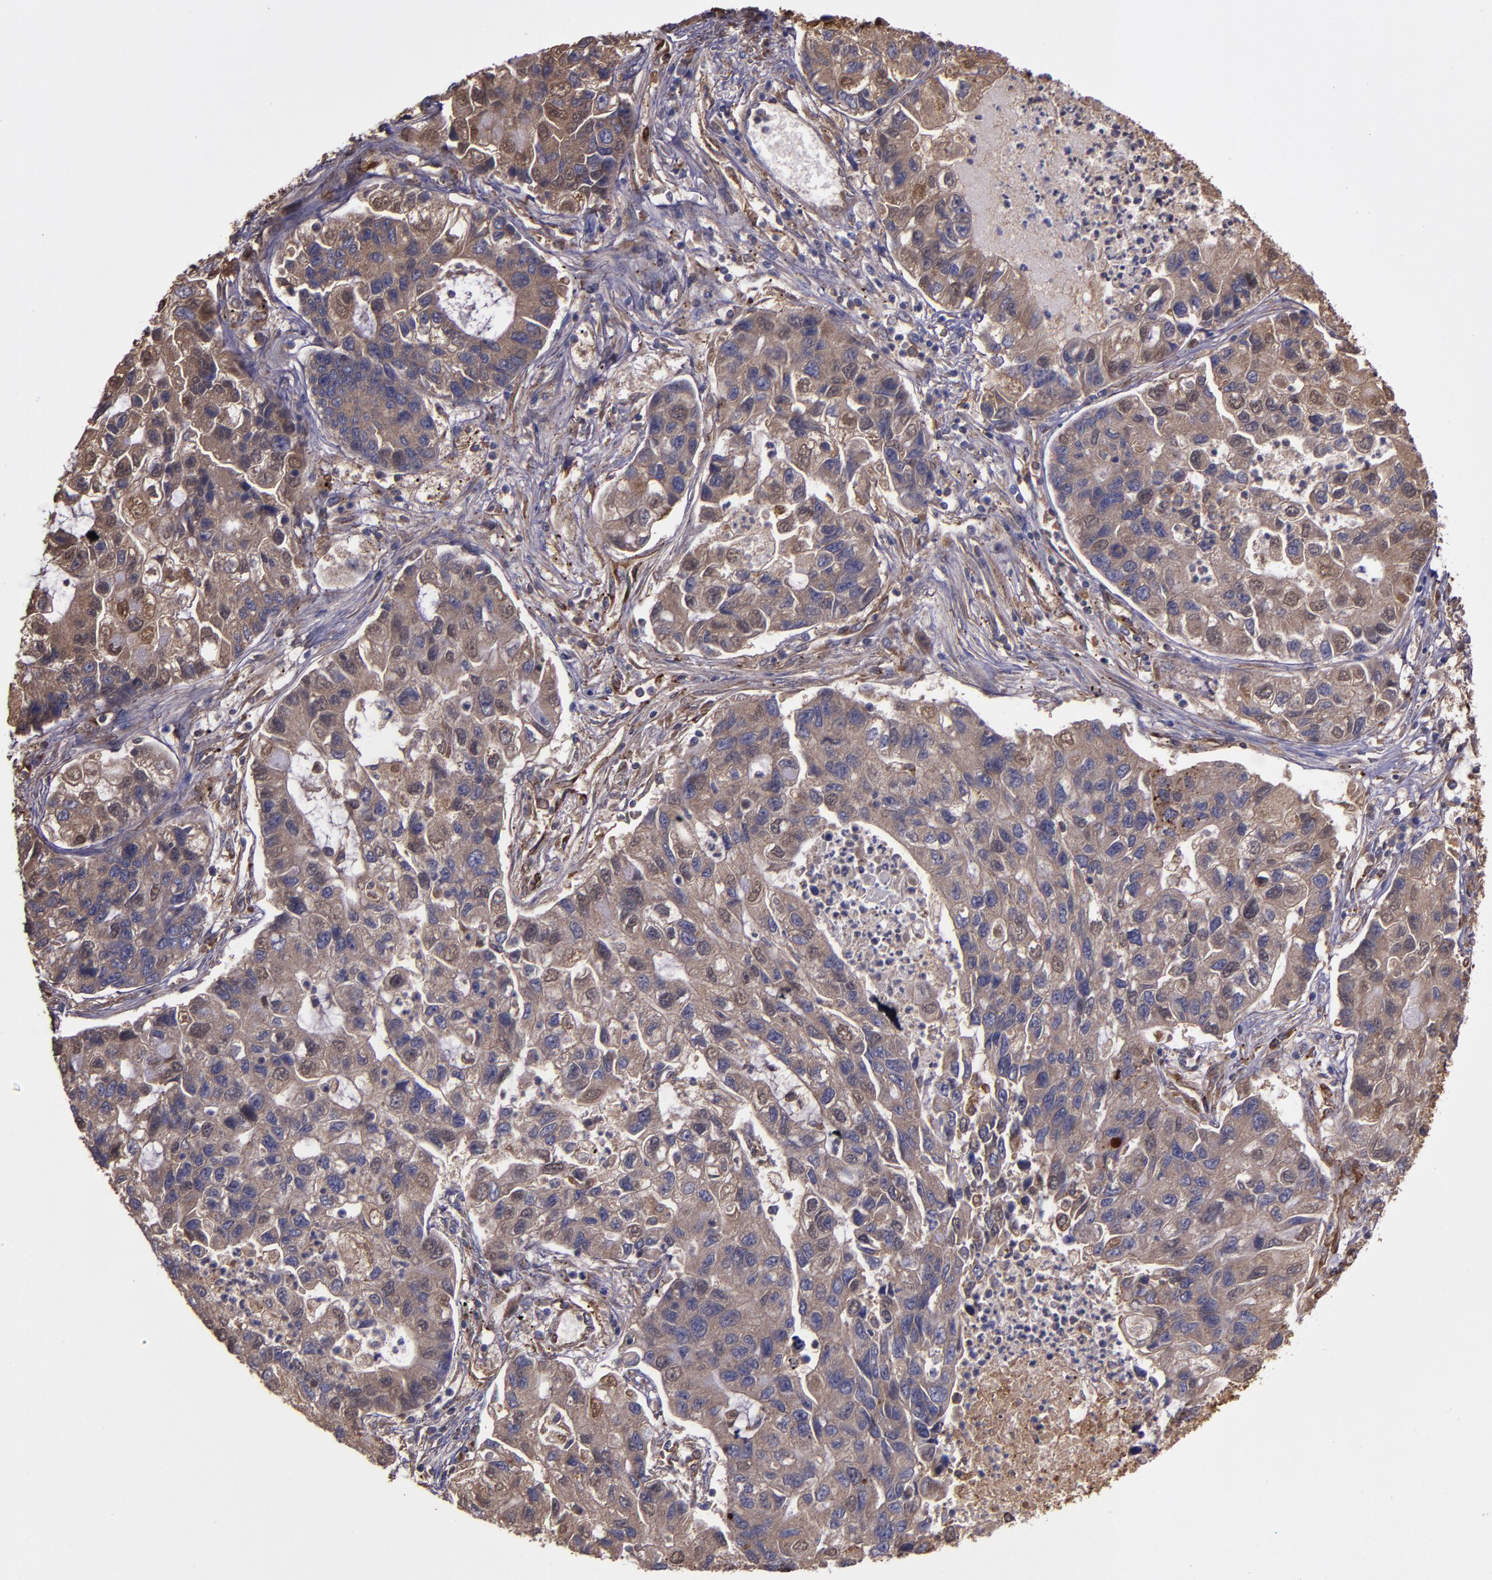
{"staining": {"intensity": "moderate", "quantity": ">75%", "location": "cytoplasmic/membranous"}, "tissue": "lung cancer", "cell_type": "Tumor cells", "image_type": "cancer", "snomed": [{"axis": "morphology", "description": "Adenocarcinoma, NOS"}, {"axis": "topography", "description": "Lung"}], "caption": "Protein expression by immunohistochemistry demonstrates moderate cytoplasmic/membranous staining in approximately >75% of tumor cells in lung adenocarcinoma. The staining was performed using DAB to visualize the protein expression in brown, while the nuclei were stained in blue with hematoxylin (Magnification: 20x).", "gene": "A2M", "patient": {"sex": "female", "age": 51}}